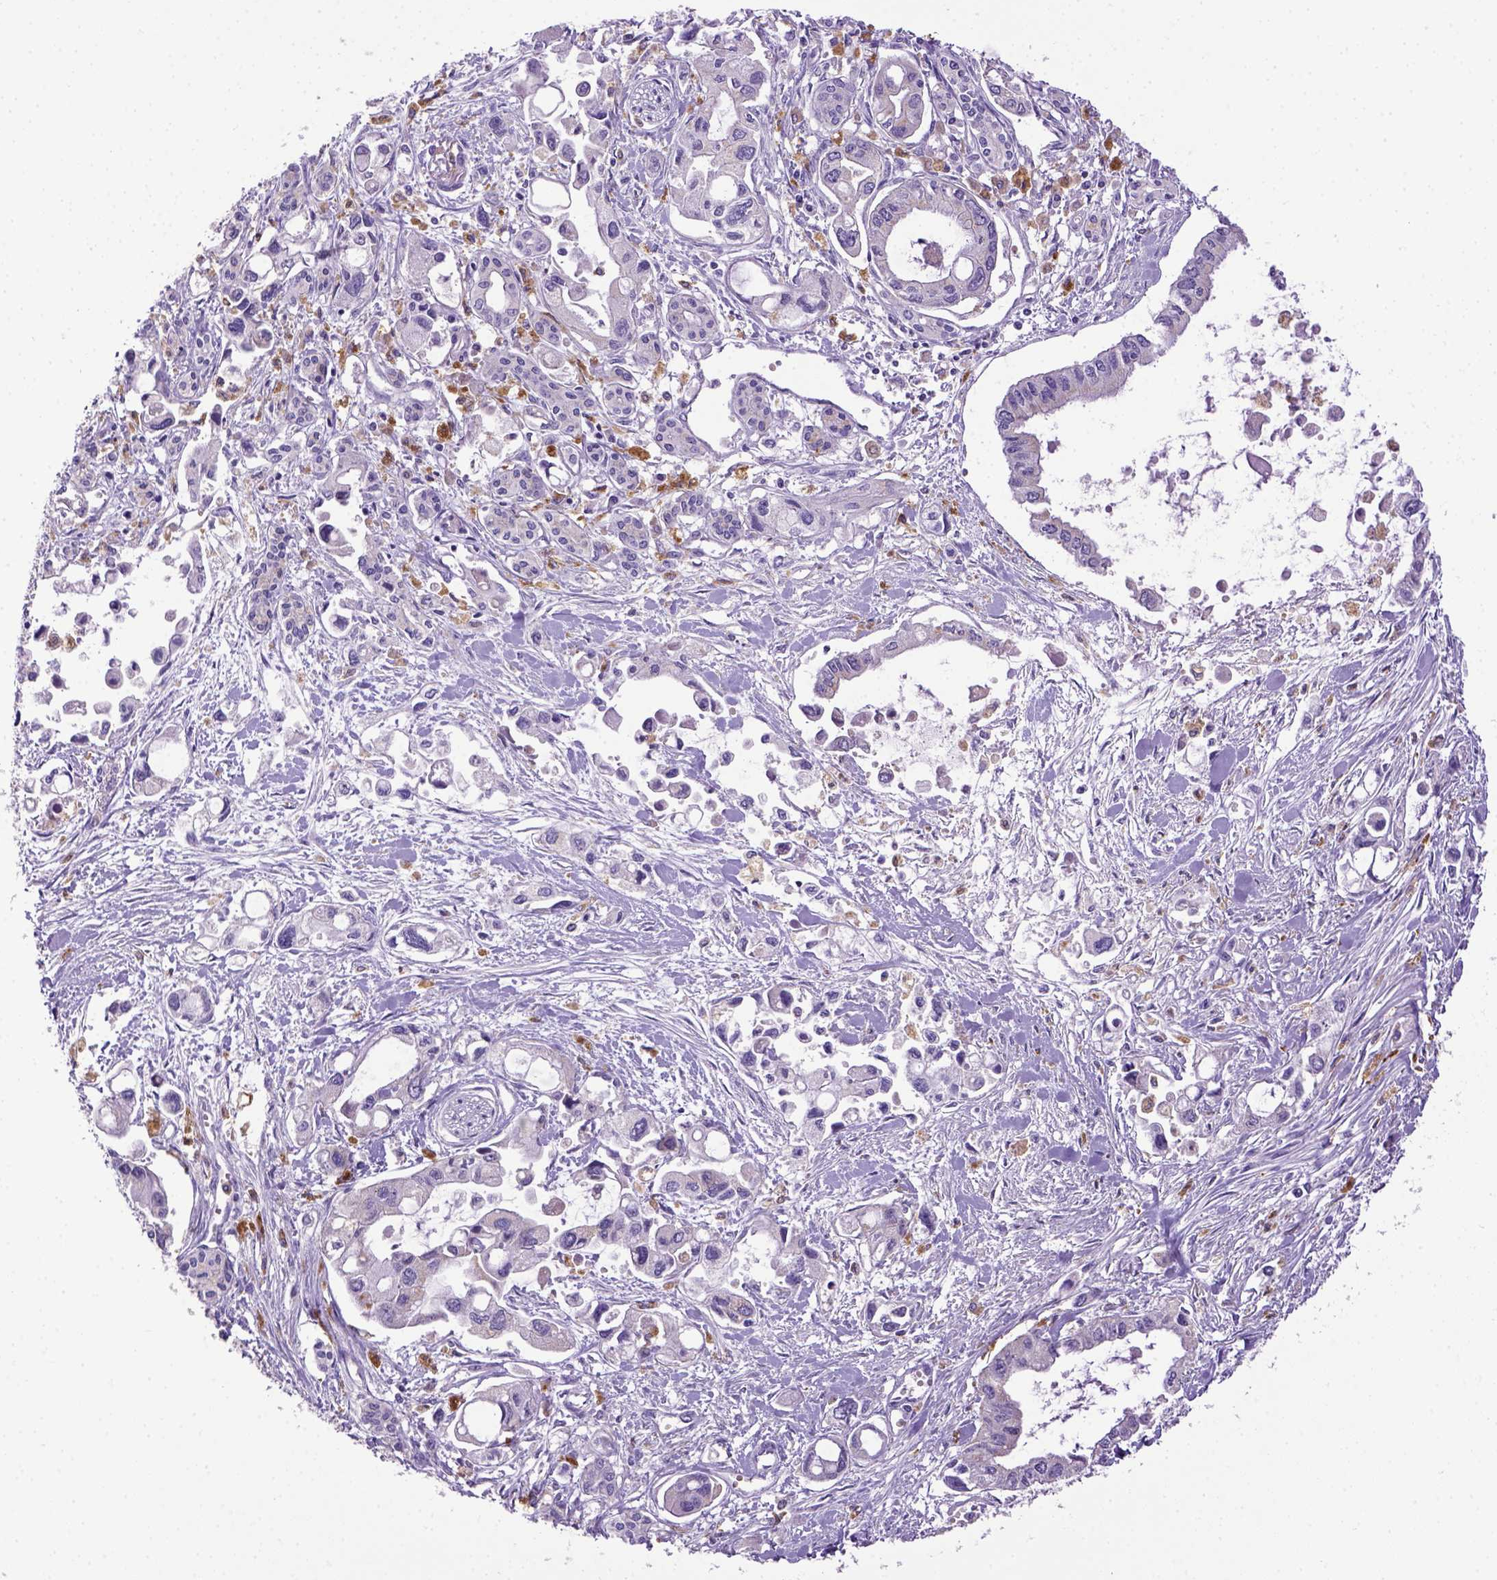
{"staining": {"intensity": "negative", "quantity": "none", "location": "none"}, "tissue": "pancreatic cancer", "cell_type": "Tumor cells", "image_type": "cancer", "snomed": [{"axis": "morphology", "description": "Adenocarcinoma, NOS"}, {"axis": "topography", "description": "Pancreas"}], "caption": "Tumor cells show no significant protein positivity in pancreatic cancer.", "gene": "CD68", "patient": {"sex": "female", "age": 61}}